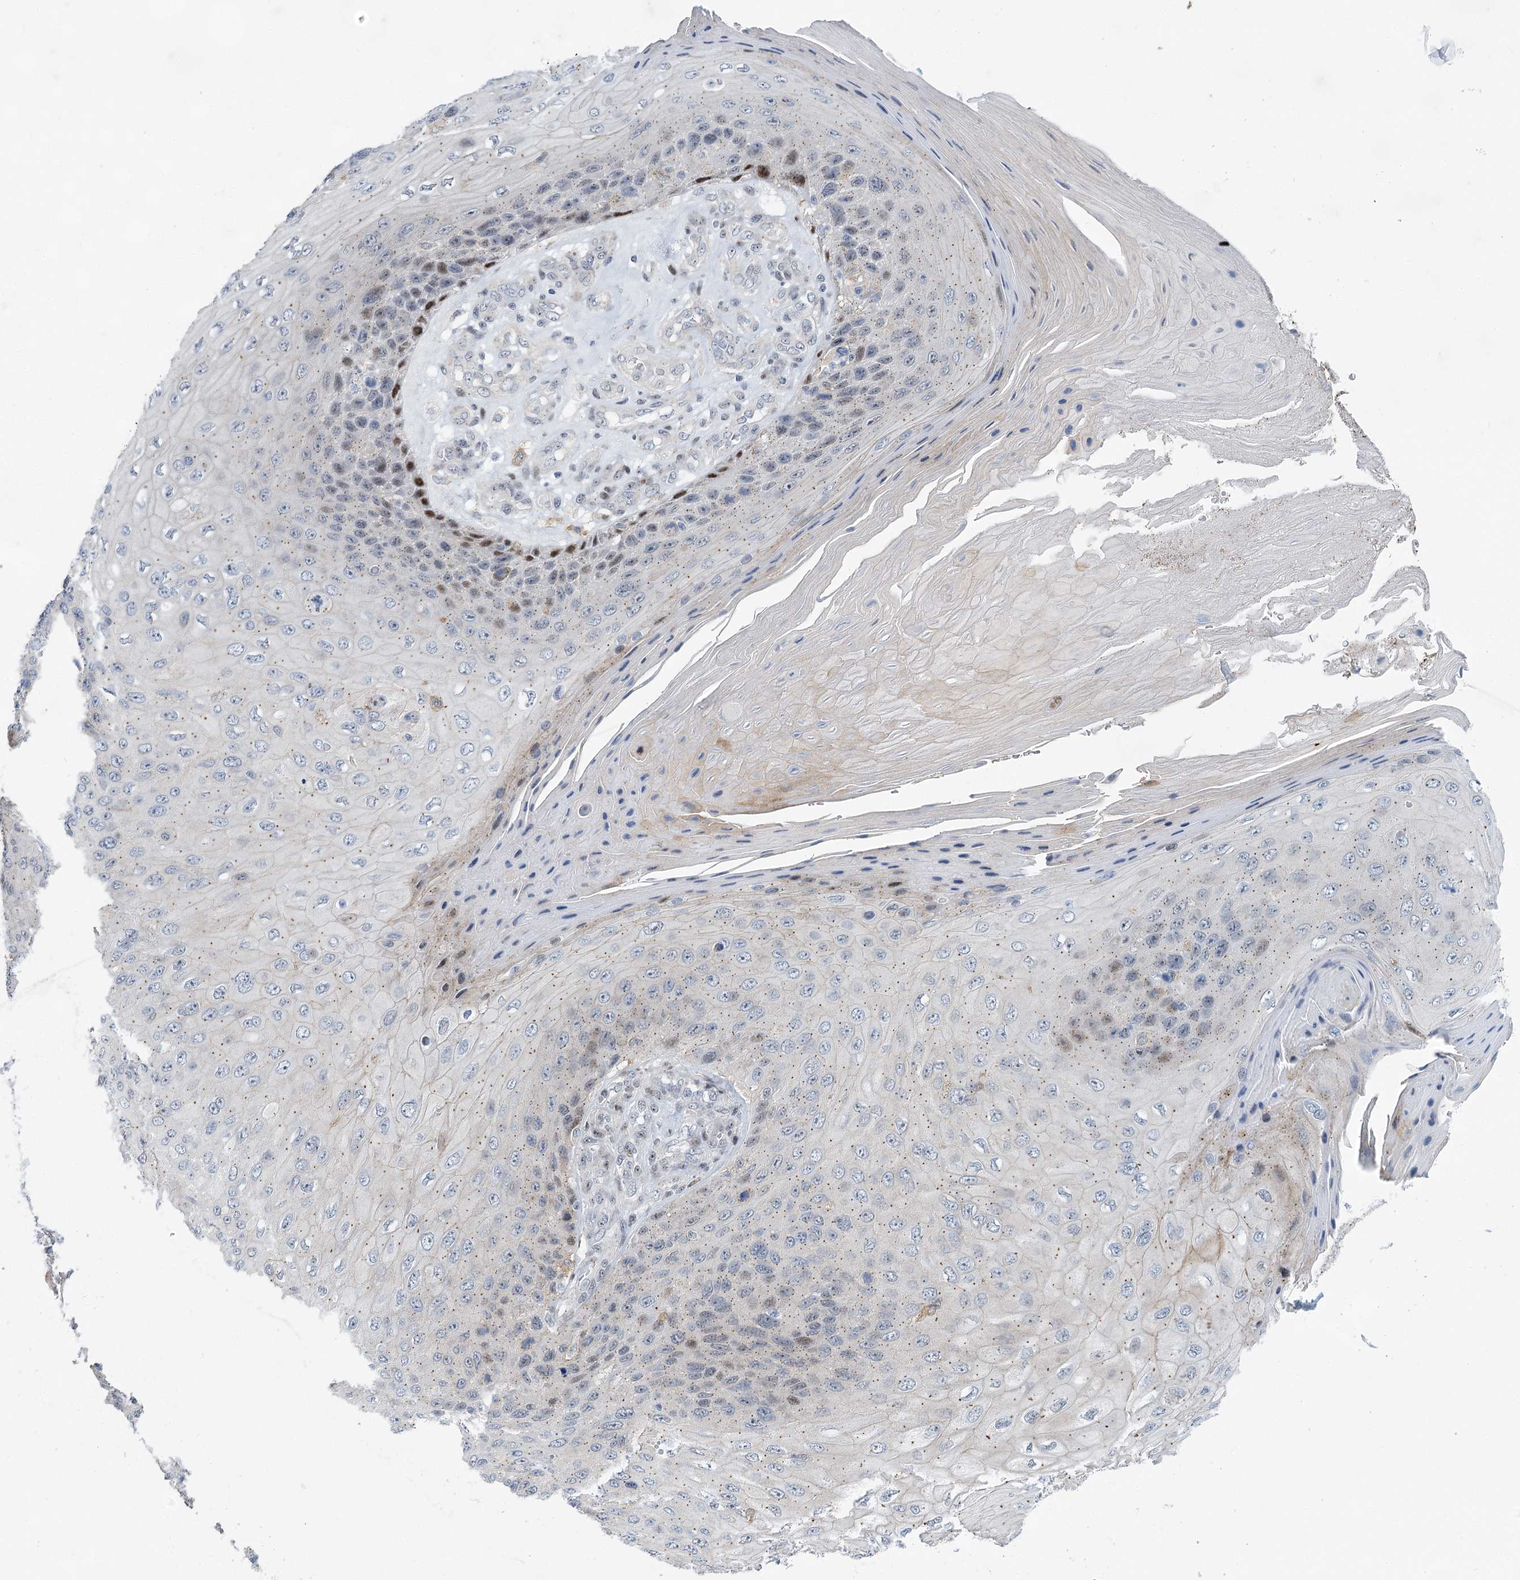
{"staining": {"intensity": "moderate", "quantity": "25%-75%", "location": "nuclear"}, "tissue": "skin cancer", "cell_type": "Tumor cells", "image_type": "cancer", "snomed": [{"axis": "morphology", "description": "Squamous cell carcinoma, NOS"}, {"axis": "topography", "description": "Skin"}], "caption": "Approximately 25%-75% of tumor cells in skin cancer (squamous cell carcinoma) display moderate nuclear protein positivity as visualized by brown immunohistochemical staining.", "gene": "CAMTA1", "patient": {"sex": "female", "age": 88}}